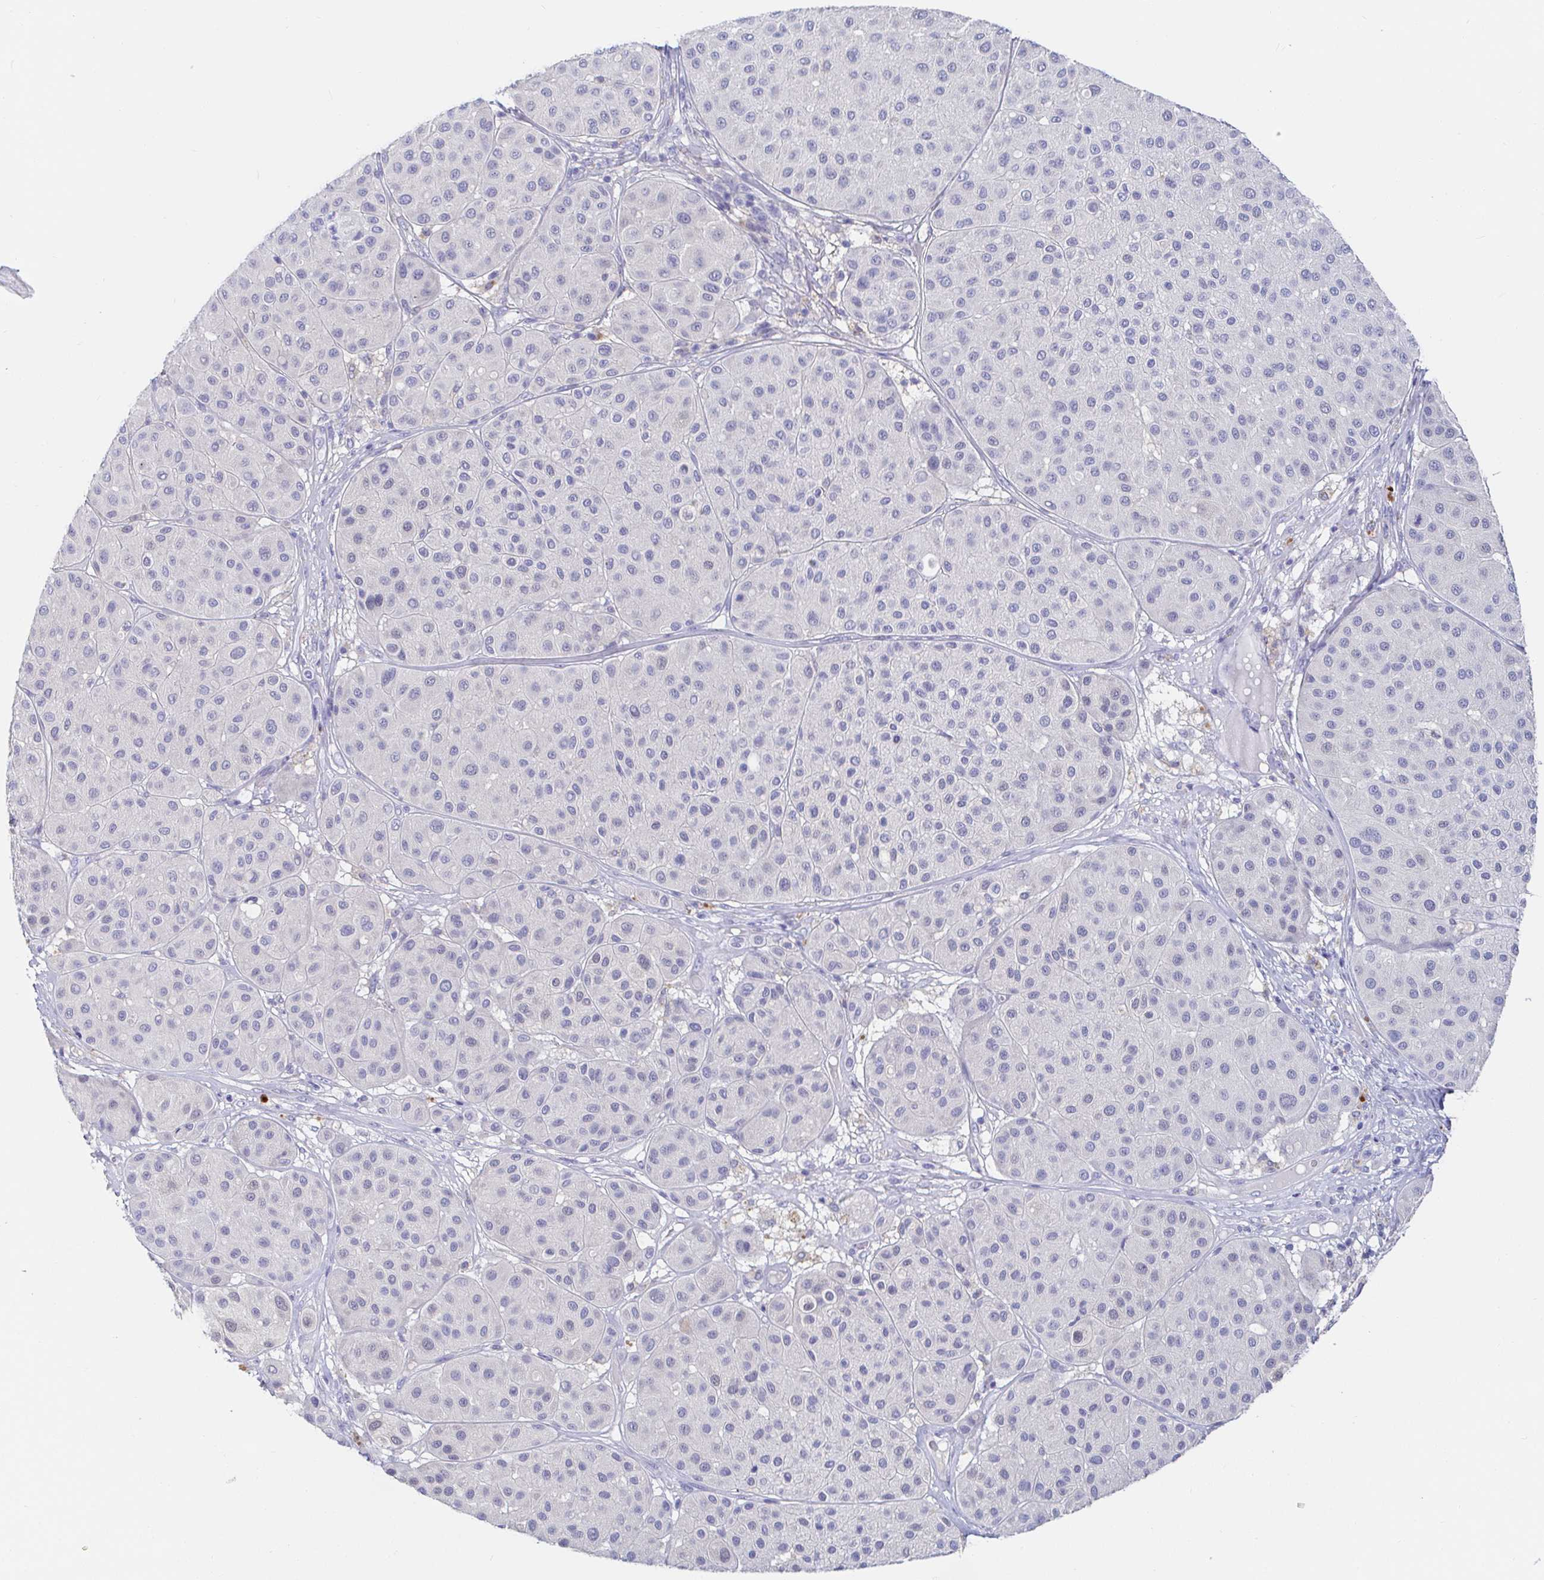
{"staining": {"intensity": "negative", "quantity": "none", "location": "none"}, "tissue": "melanoma", "cell_type": "Tumor cells", "image_type": "cancer", "snomed": [{"axis": "morphology", "description": "Malignant melanoma, Metastatic site"}, {"axis": "topography", "description": "Smooth muscle"}], "caption": "There is no significant expression in tumor cells of melanoma.", "gene": "PDE6B", "patient": {"sex": "male", "age": 41}}